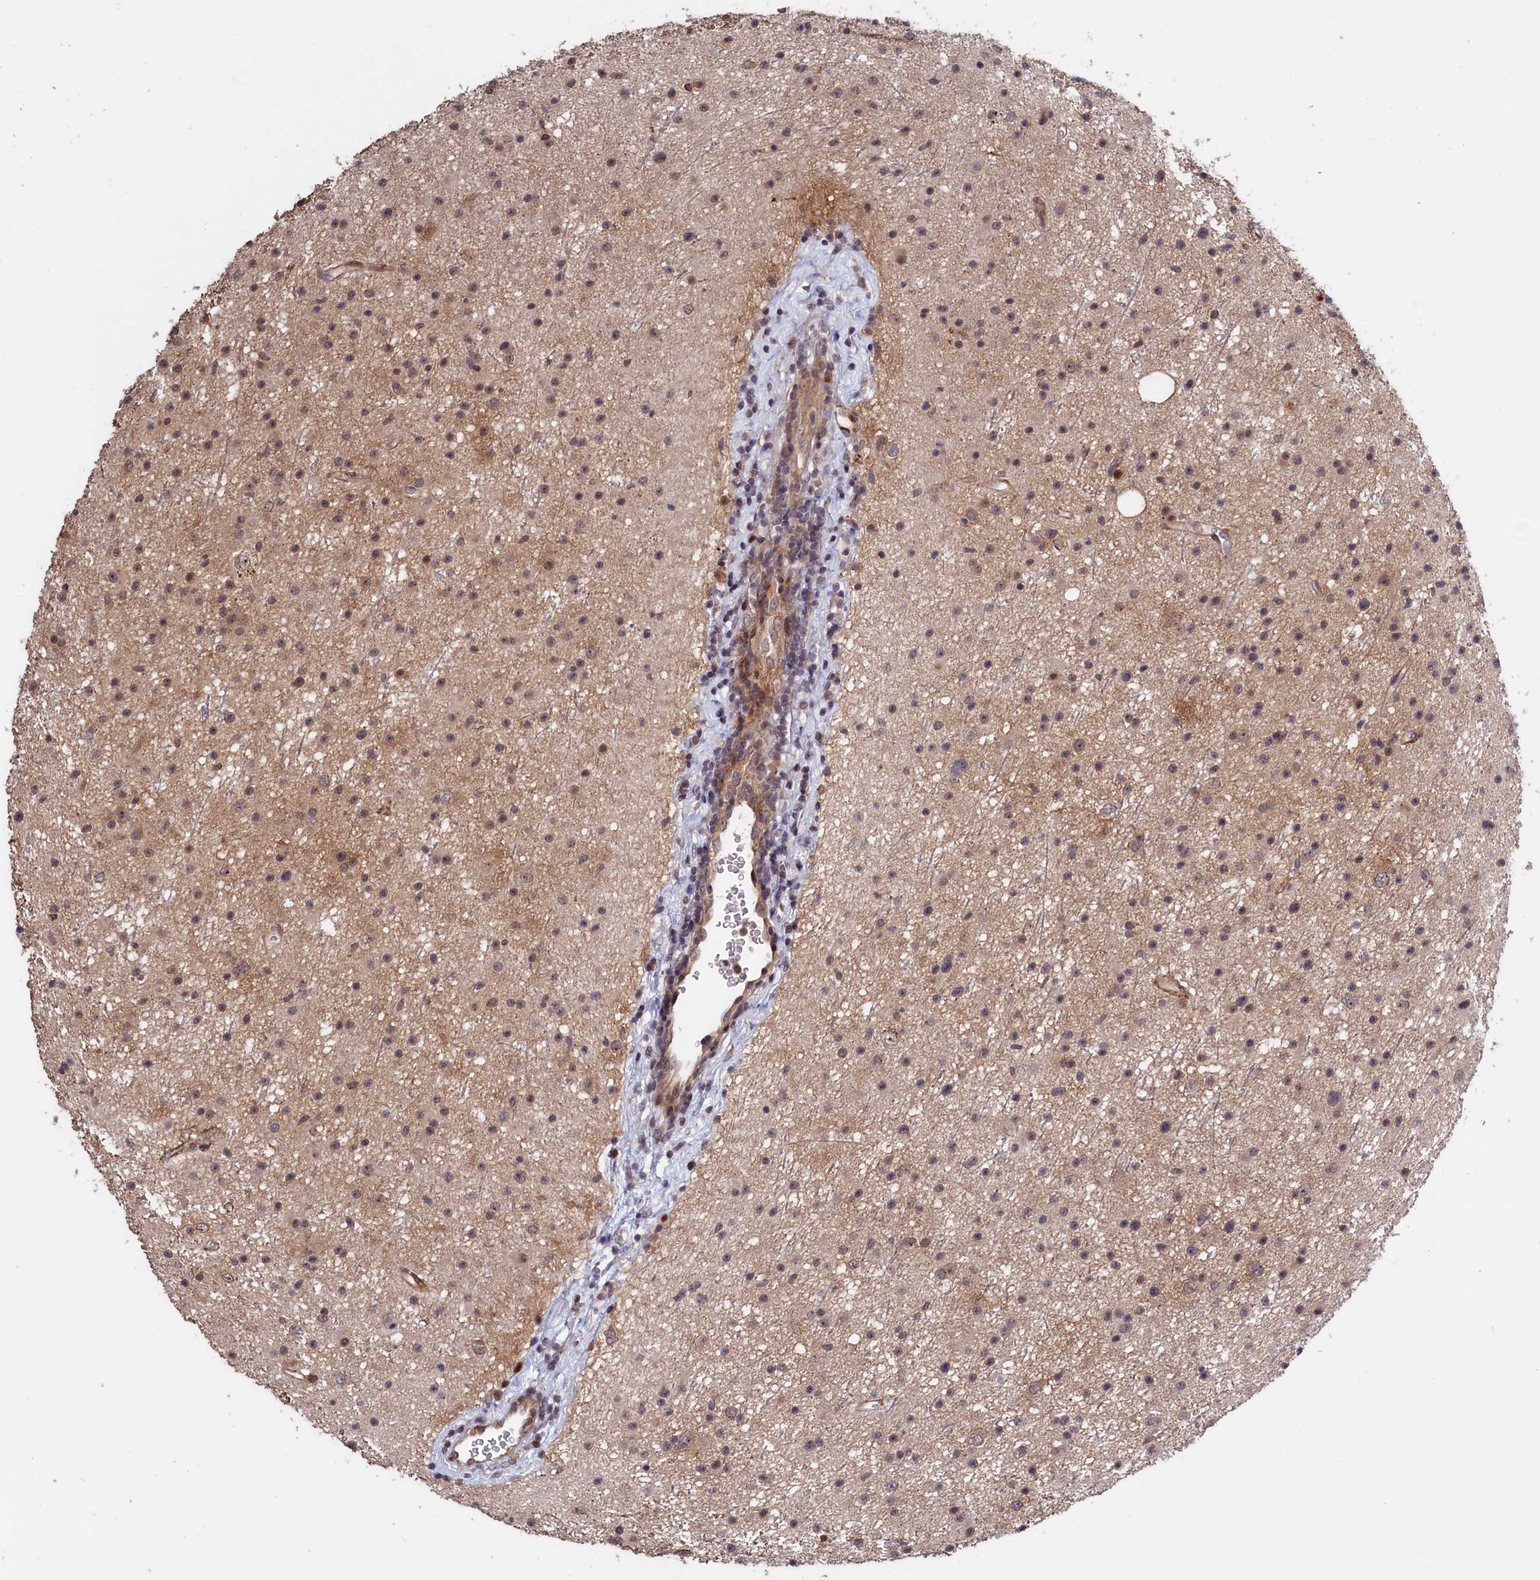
{"staining": {"intensity": "weak", "quantity": "25%-75%", "location": "nuclear"}, "tissue": "glioma", "cell_type": "Tumor cells", "image_type": "cancer", "snomed": [{"axis": "morphology", "description": "Glioma, malignant, Low grade"}, {"axis": "topography", "description": "Cerebral cortex"}], "caption": "Protein expression analysis of low-grade glioma (malignant) demonstrates weak nuclear expression in approximately 25%-75% of tumor cells.", "gene": "LSG1", "patient": {"sex": "female", "age": 39}}